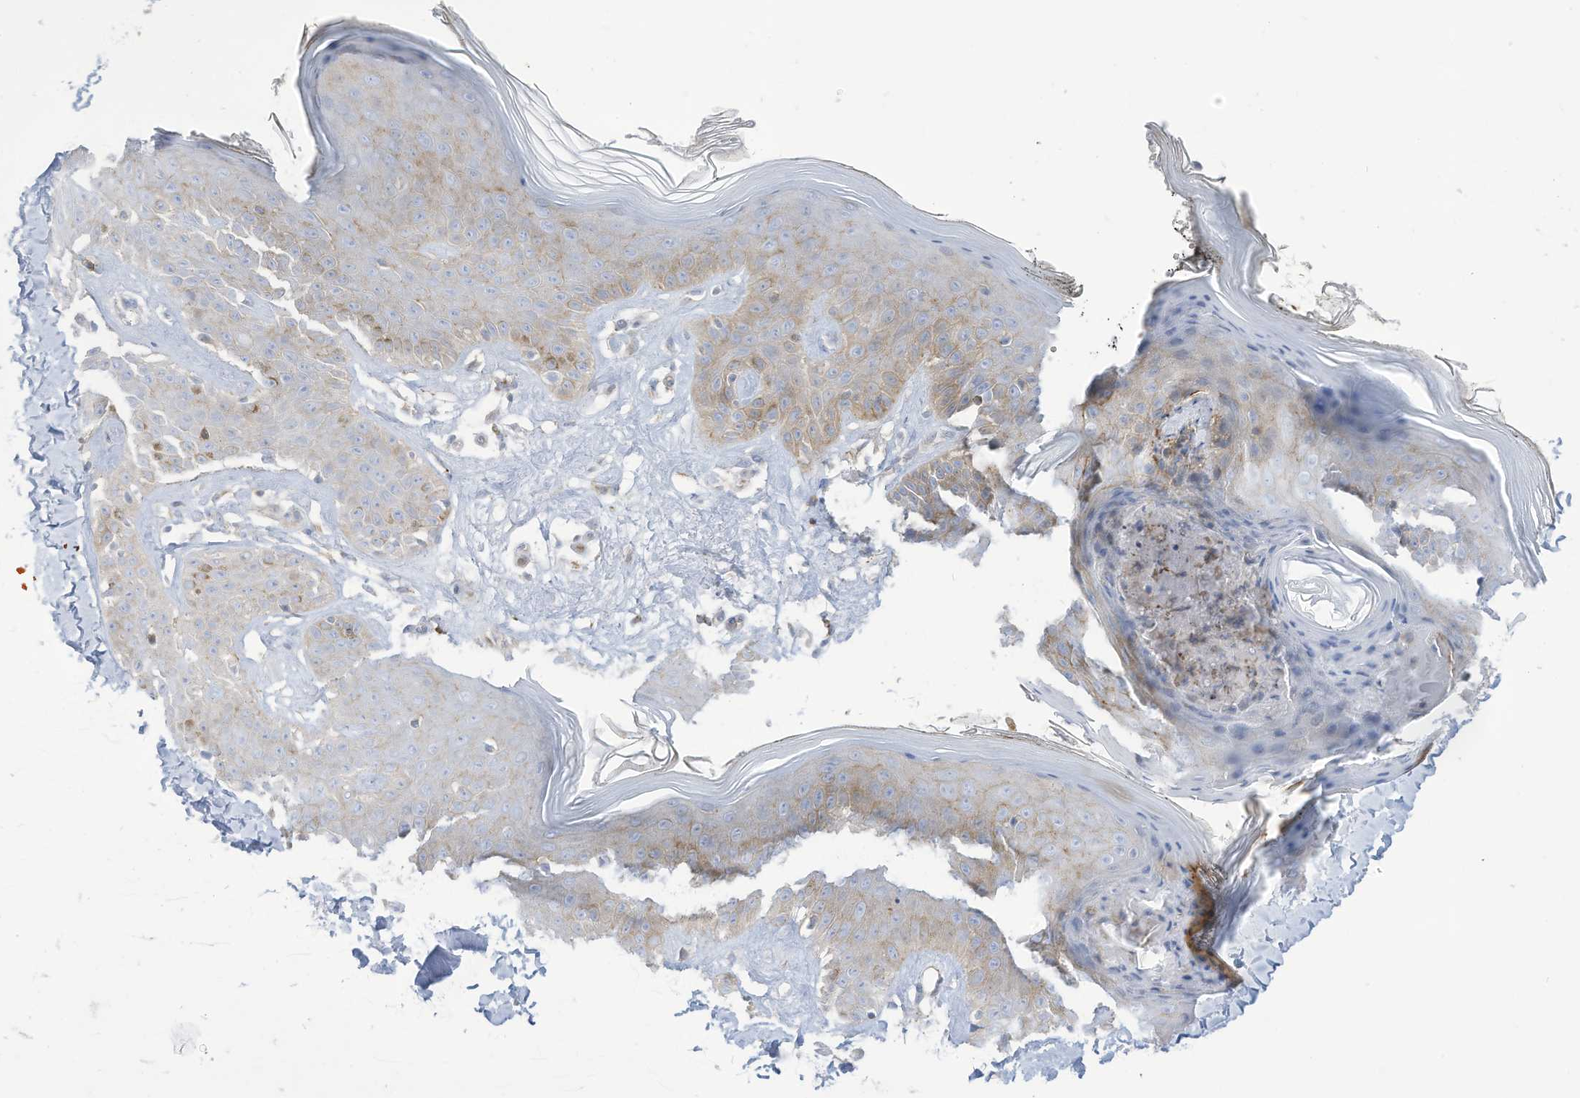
{"staining": {"intensity": "negative", "quantity": "none", "location": "none"}, "tissue": "skin", "cell_type": "Fibroblasts", "image_type": "normal", "snomed": [{"axis": "morphology", "description": "Normal tissue, NOS"}, {"axis": "topography", "description": "Skin"}], "caption": "Fibroblasts show no significant protein expression in normal skin.", "gene": "THNSL2", "patient": {"sex": "female", "age": 64}}